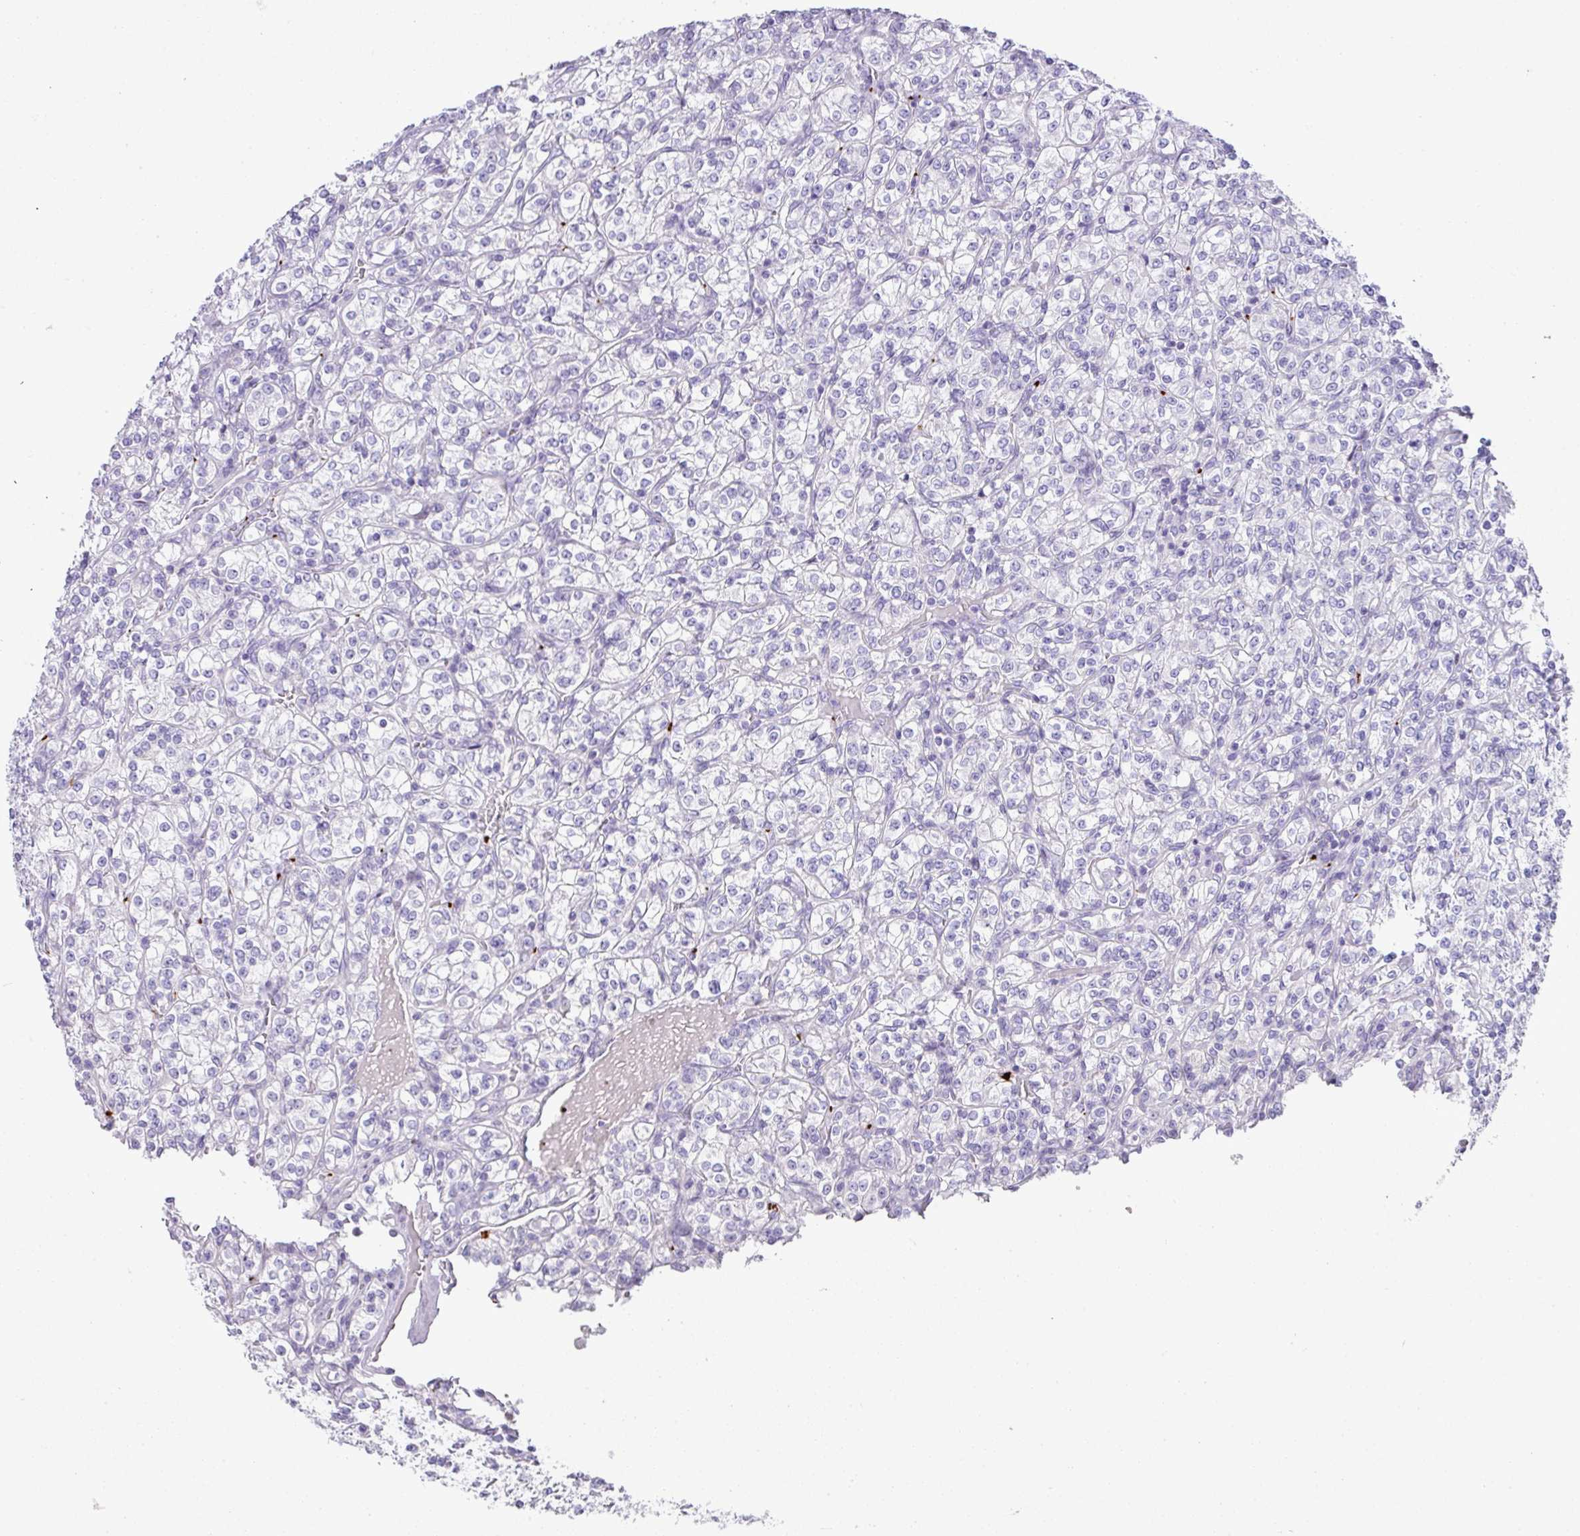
{"staining": {"intensity": "negative", "quantity": "none", "location": "none"}, "tissue": "renal cancer", "cell_type": "Tumor cells", "image_type": "cancer", "snomed": [{"axis": "morphology", "description": "Adenocarcinoma, NOS"}, {"axis": "topography", "description": "Kidney"}], "caption": "There is no significant expression in tumor cells of adenocarcinoma (renal).", "gene": "CMTM5", "patient": {"sex": "male", "age": 77}}